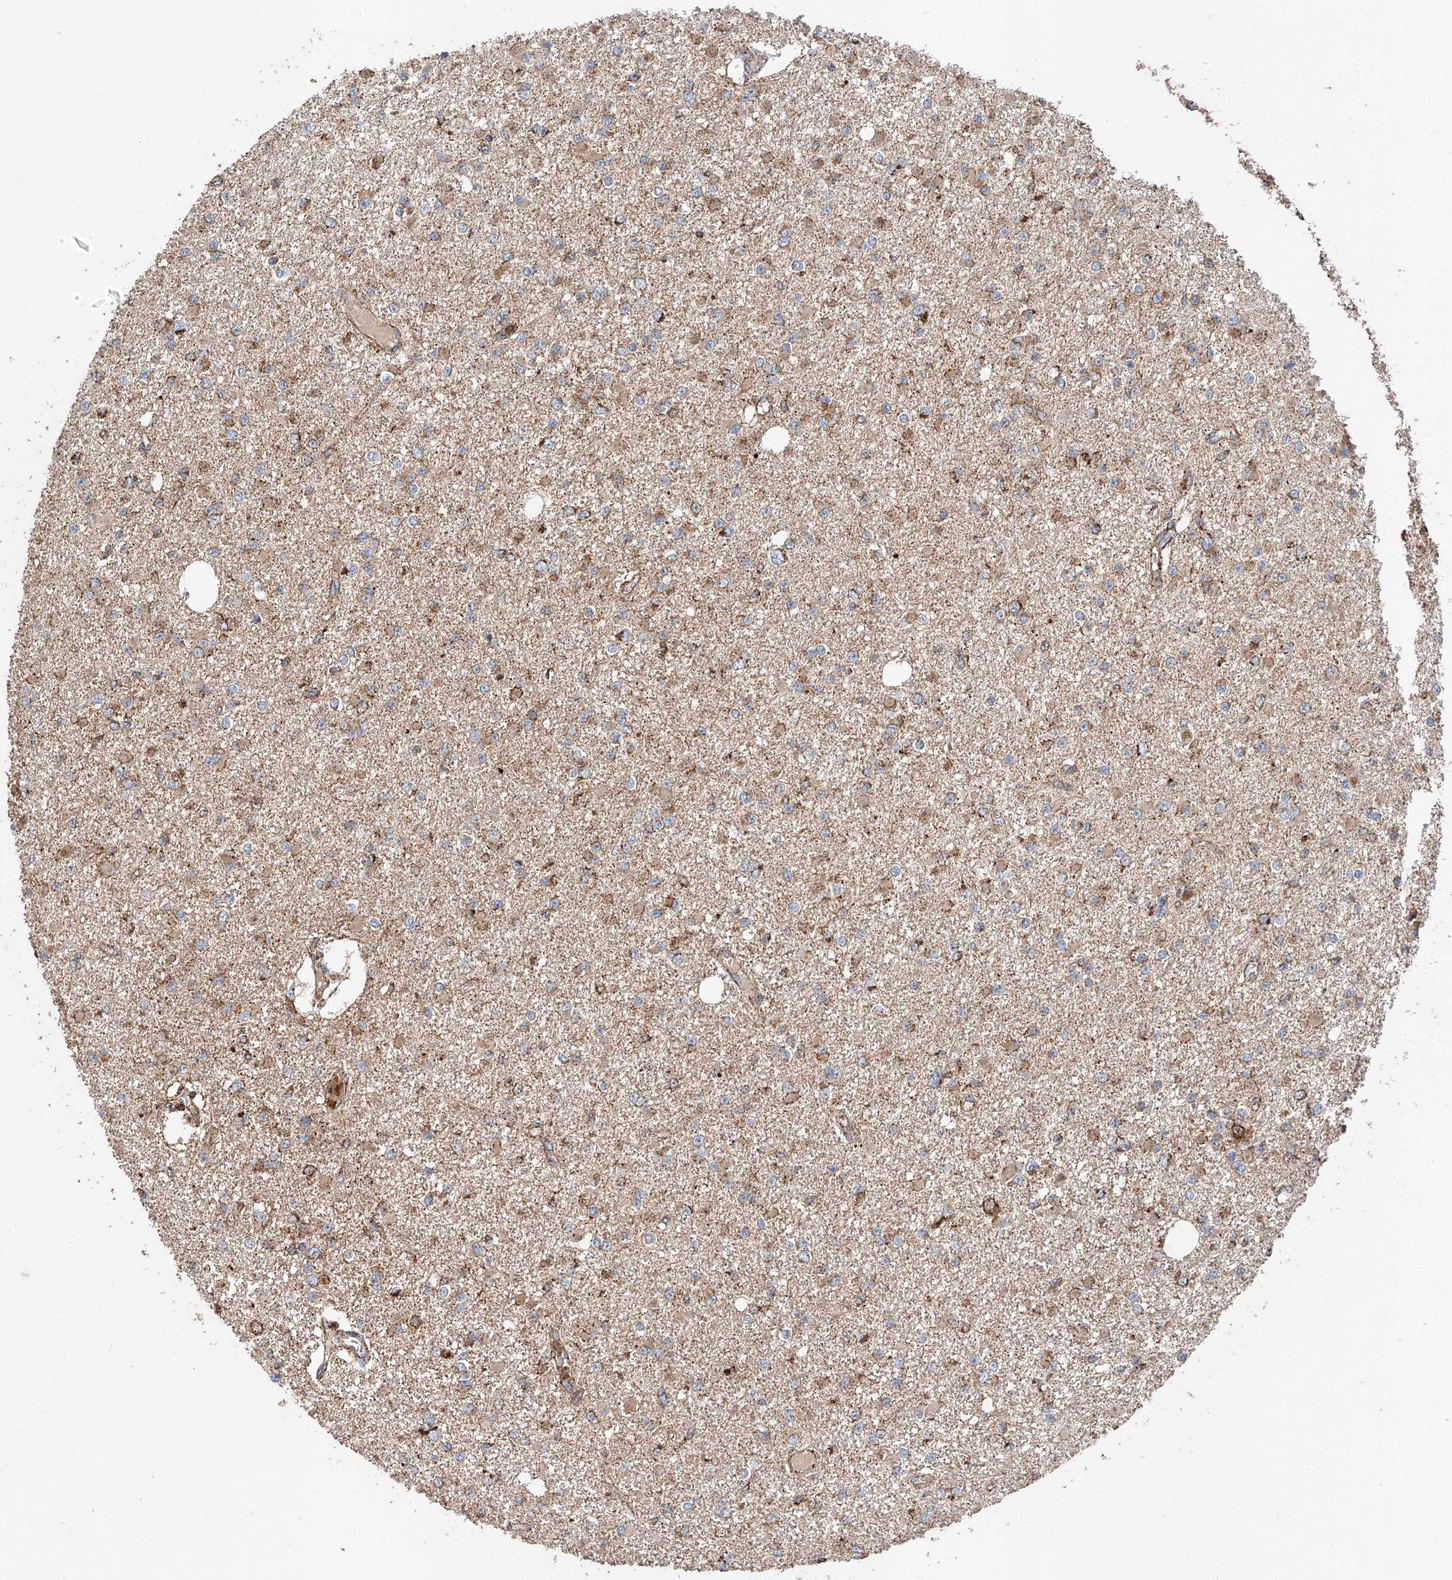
{"staining": {"intensity": "moderate", "quantity": "<25%", "location": "cytoplasmic/membranous"}, "tissue": "glioma", "cell_type": "Tumor cells", "image_type": "cancer", "snomed": [{"axis": "morphology", "description": "Glioma, malignant, Low grade"}, {"axis": "topography", "description": "Brain"}], "caption": "The micrograph reveals immunohistochemical staining of malignant glioma (low-grade). There is moderate cytoplasmic/membranous positivity is identified in about <25% of tumor cells.", "gene": "PISD", "patient": {"sex": "female", "age": 22}}